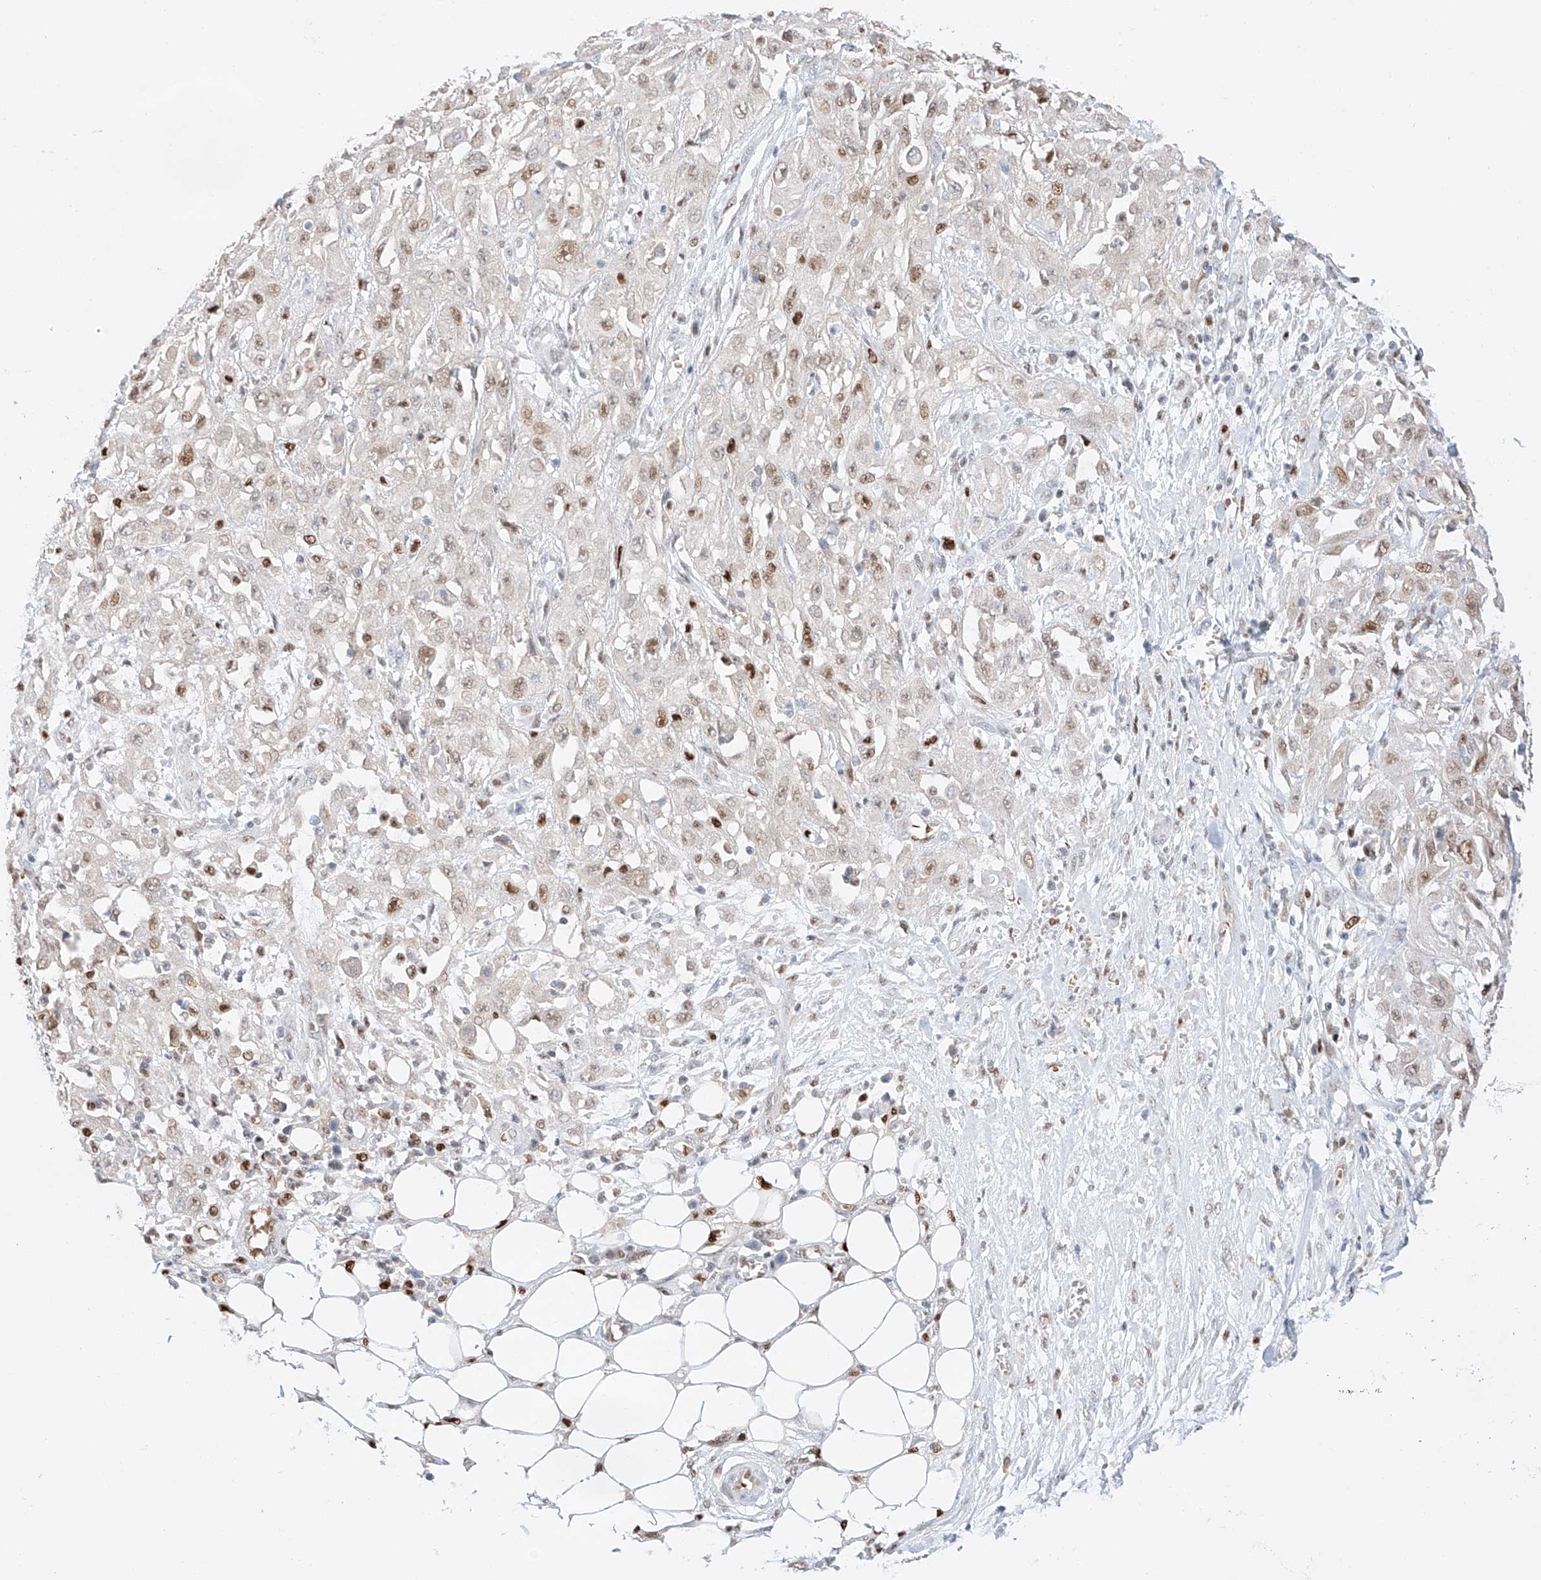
{"staining": {"intensity": "moderate", "quantity": "25%-75%", "location": "nuclear"}, "tissue": "skin cancer", "cell_type": "Tumor cells", "image_type": "cancer", "snomed": [{"axis": "morphology", "description": "Squamous cell carcinoma, NOS"}, {"axis": "morphology", "description": "Squamous cell carcinoma, metastatic, NOS"}, {"axis": "topography", "description": "Skin"}, {"axis": "topography", "description": "Lymph node"}], "caption": "Immunohistochemical staining of human skin cancer (metastatic squamous cell carcinoma) displays moderate nuclear protein expression in about 25%-75% of tumor cells.", "gene": "APIP", "patient": {"sex": "male", "age": 75}}